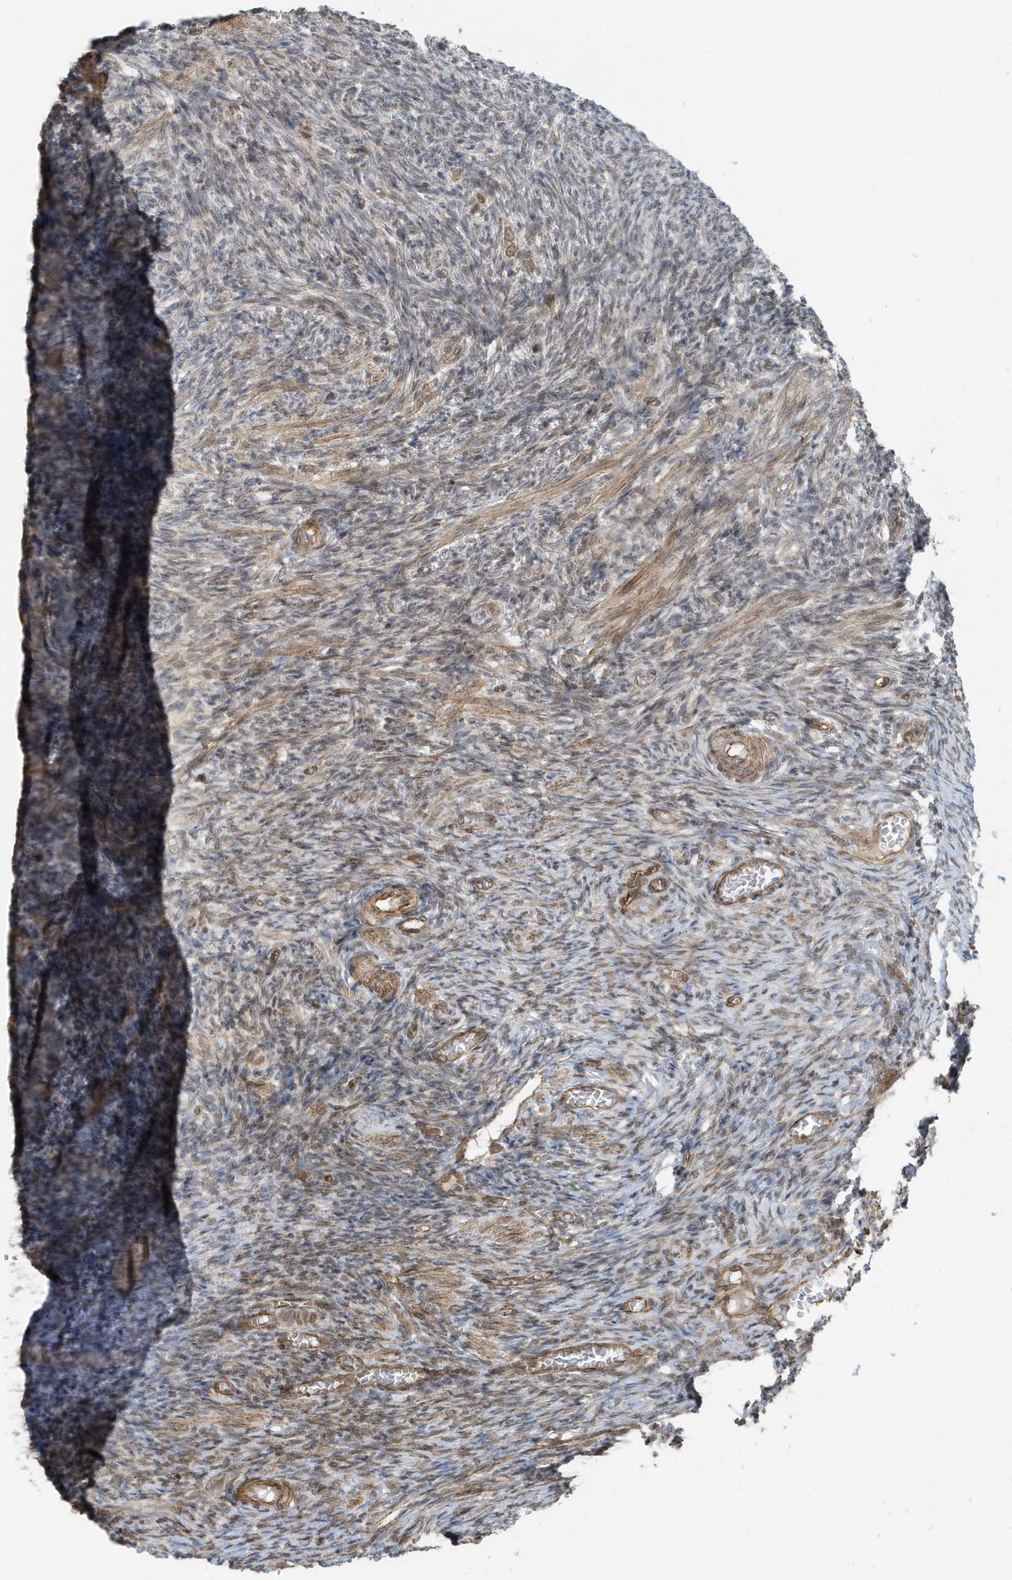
{"staining": {"intensity": "negative", "quantity": "none", "location": "none"}, "tissue": "ovary", "cell_type": "Ovarian stroma cells", "image_type": "normal", "snomed": [{"axis": "morphology", "description": "Normal tissue, NOS"}, {"axis": "topography", "description": "Ovary"}], "caption": "Immunohistochemical staining of benign ovary displays no significant expression in ovarian stroma cells. Brightfield microscopy of immunohistochemistry stained with DAB (3,3'-diaminobenzidine) (brown) and hematoxylin (blue), captured at high magnification.", "gene": "CHCHD4", "patient": {"sex": "female", "age": 27}}